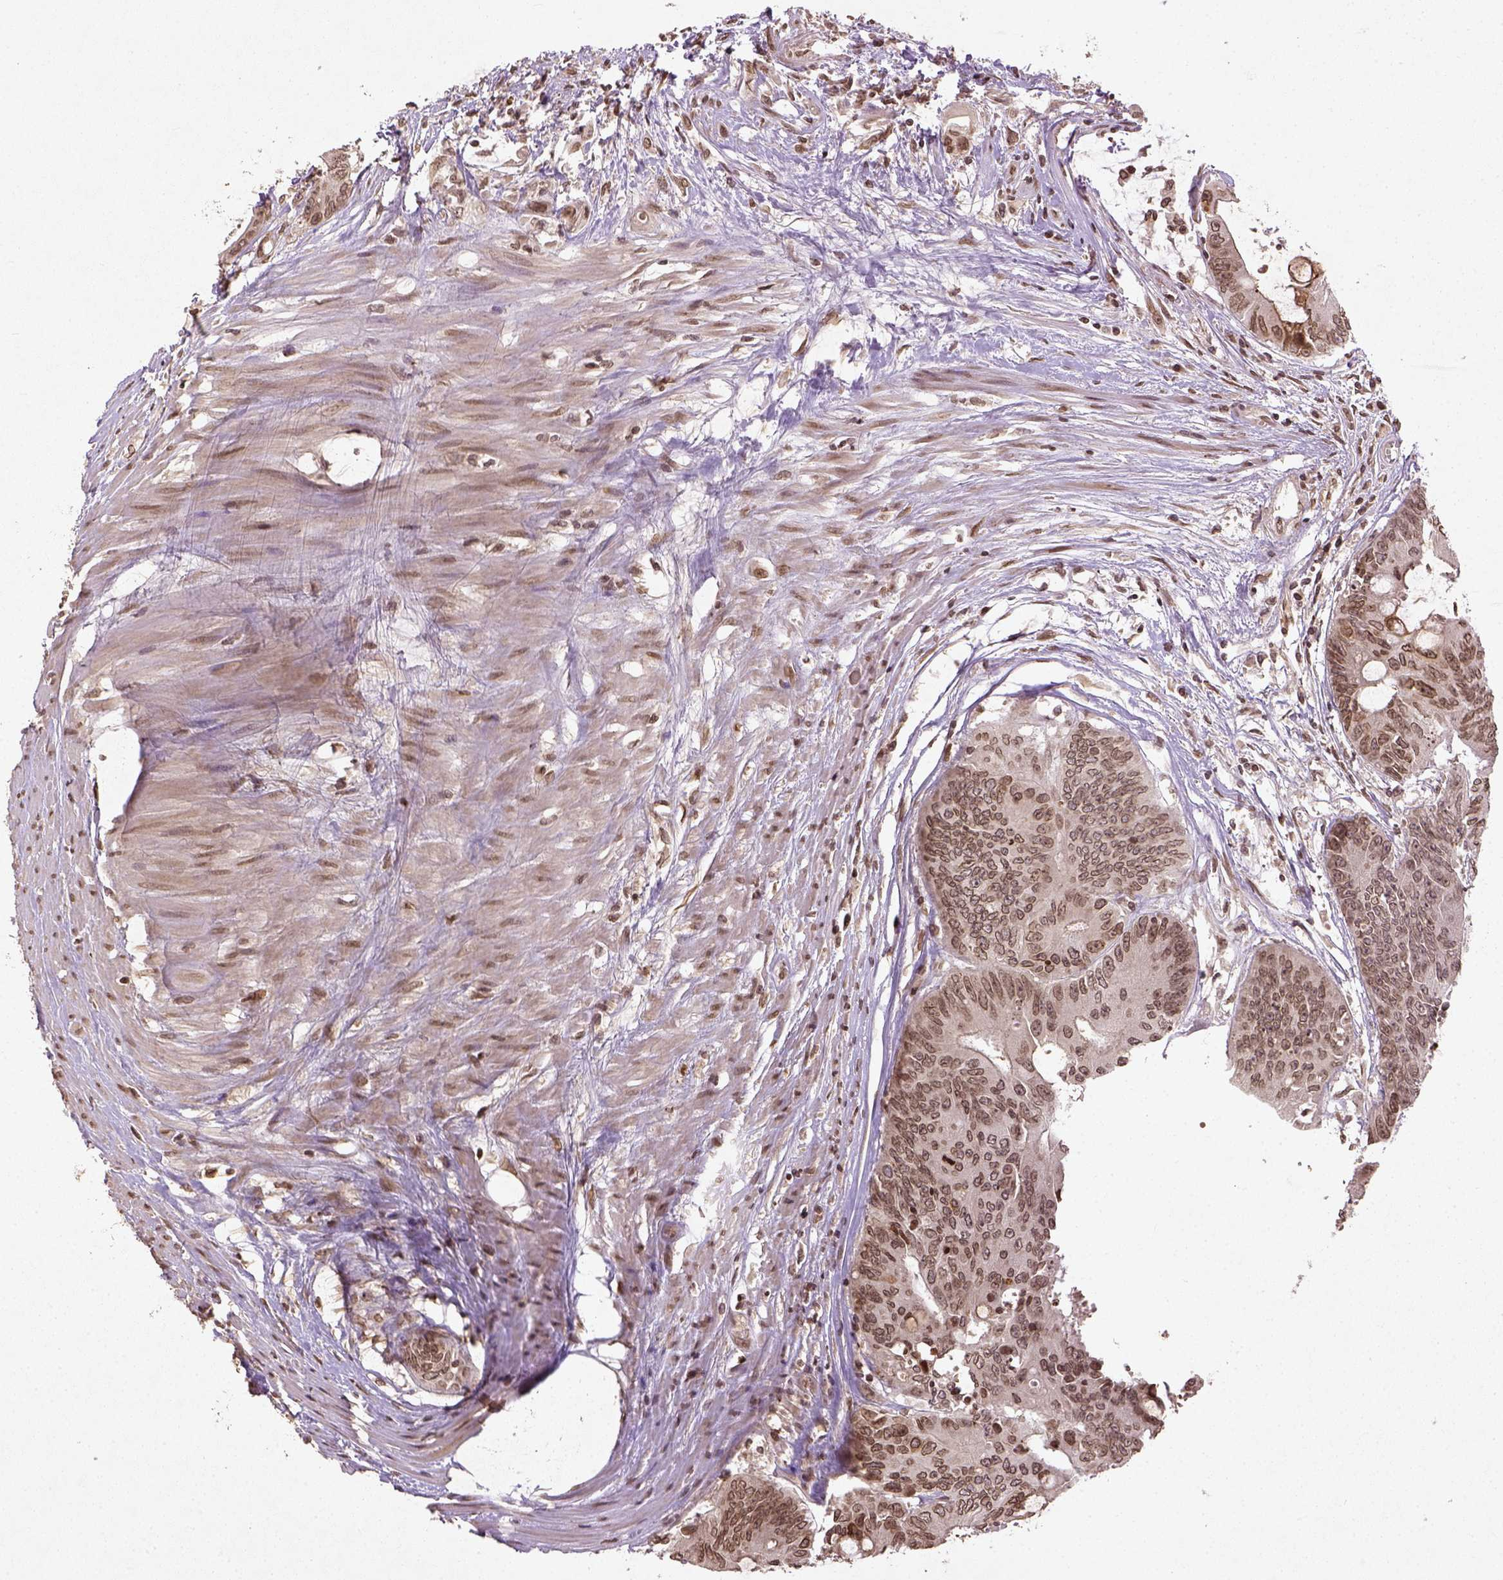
{"staining": {"intensity": "moderate", "quantity": ">75%", "location": "nuclear"}, "tissue": "colorectal cancer", "cell_type": "Tumor cells", "image_type": "cancer", "snomed": [{"axis": "morphology", "description": "Adenocarcinoma, NOS"}, {"axis": "topography", "description": "Rectum"}], "caption": "Colorectal adenocarcinoma stained with a brown dye exhibits moderate nuclear positive positivity in about >75% of tumor cells.", "gene": "BANF1", "patient": {"sex": "male", "age": 59}}